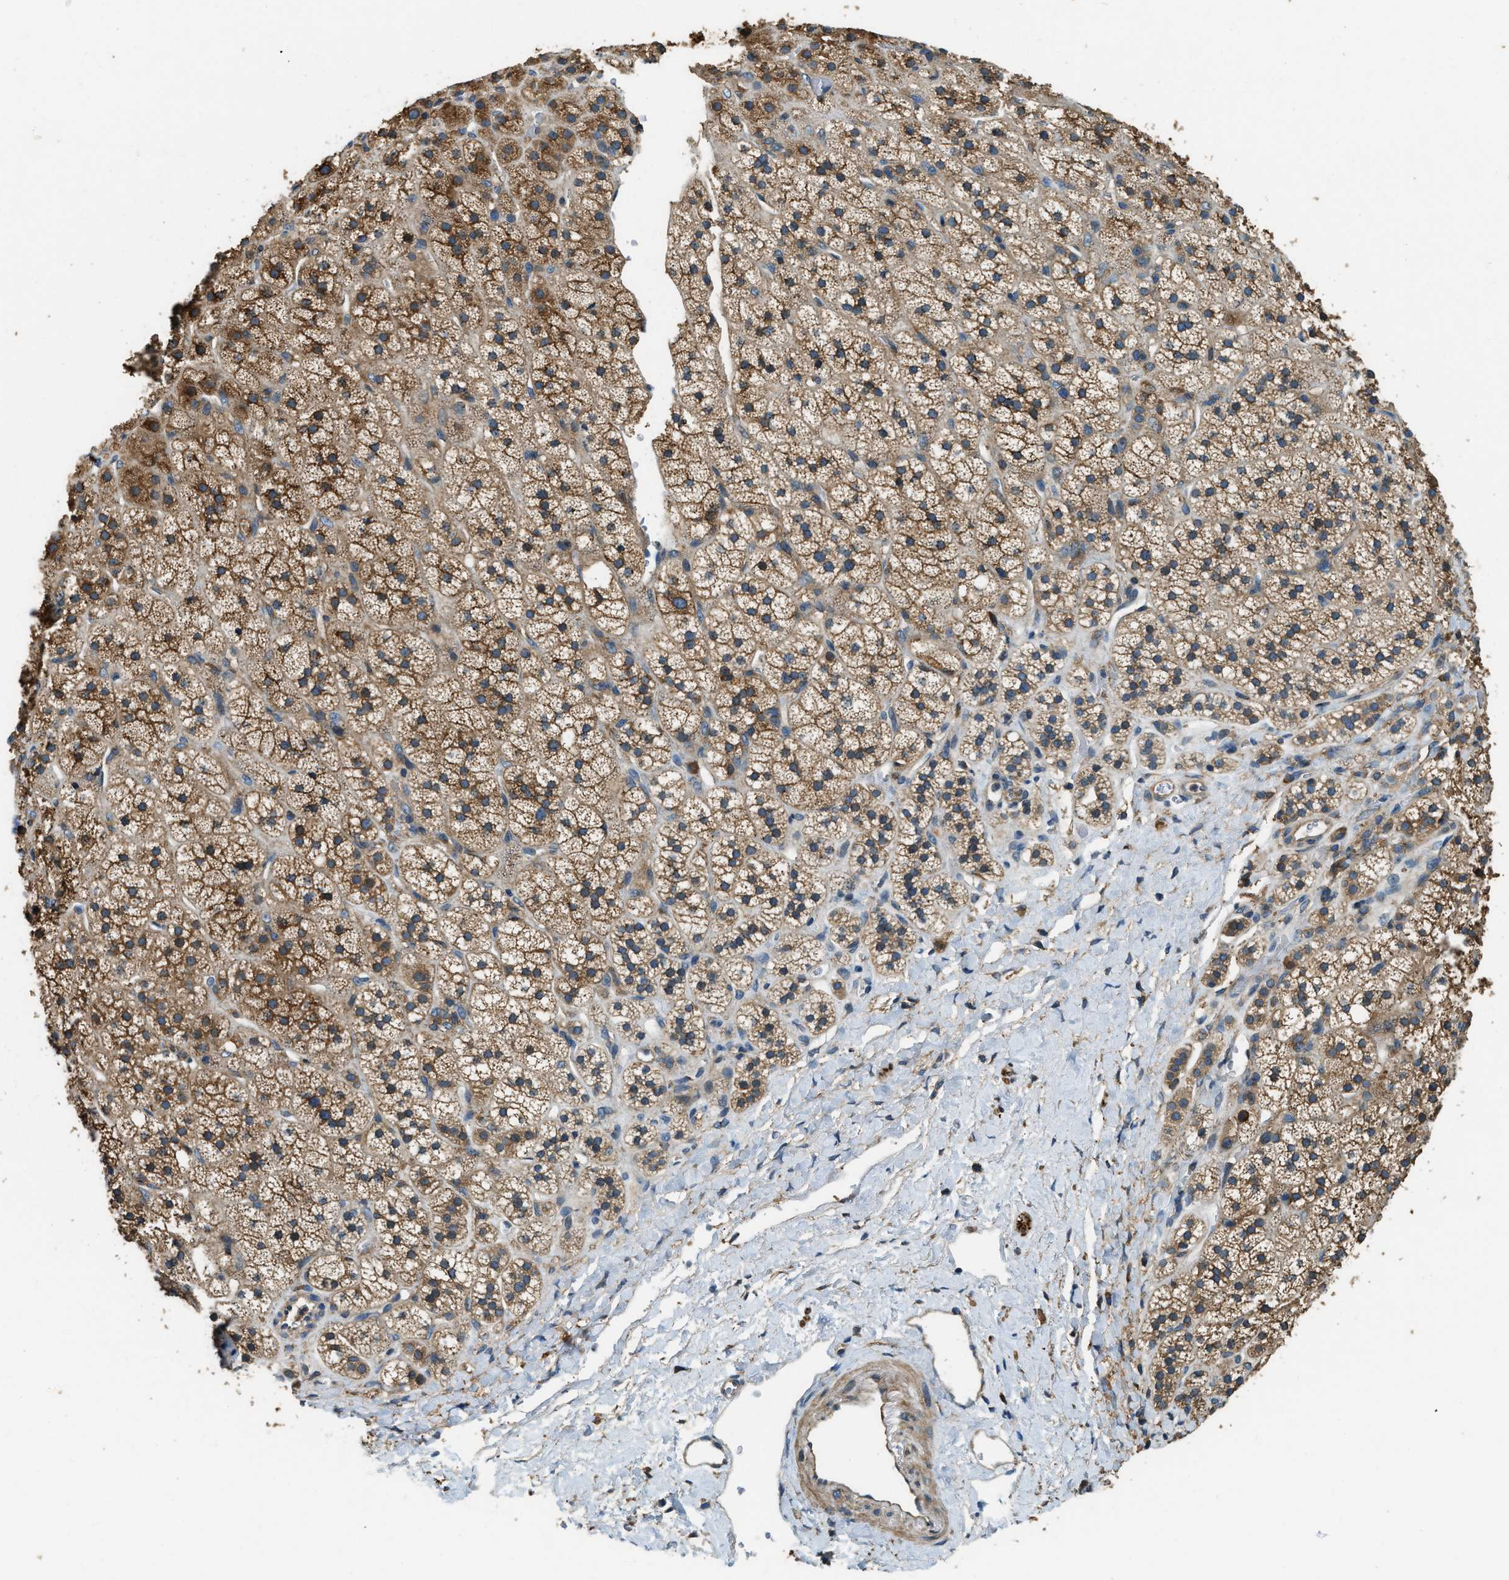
{"staining": {"intensity": "moderate", "quantity": ">75%", "location": "cytoplasmic/membranous"}, "tissue": "adrenal gland", "cell_type": "Glandular cells", "image_type": "normal", "snomed": [{"axis": "morphology", "description": "Normal tissue, NOS"}, {"axis": "topography", "description": "Adrenal gland"}], "caption": "Adrenal gland stained with a brown dye demonstrates moderate cytoplasmic/membranous positive staining in about >75% of glandular cells.", "gene": "ERGIC1", "patient": {"sex": "male", "age": 56}}